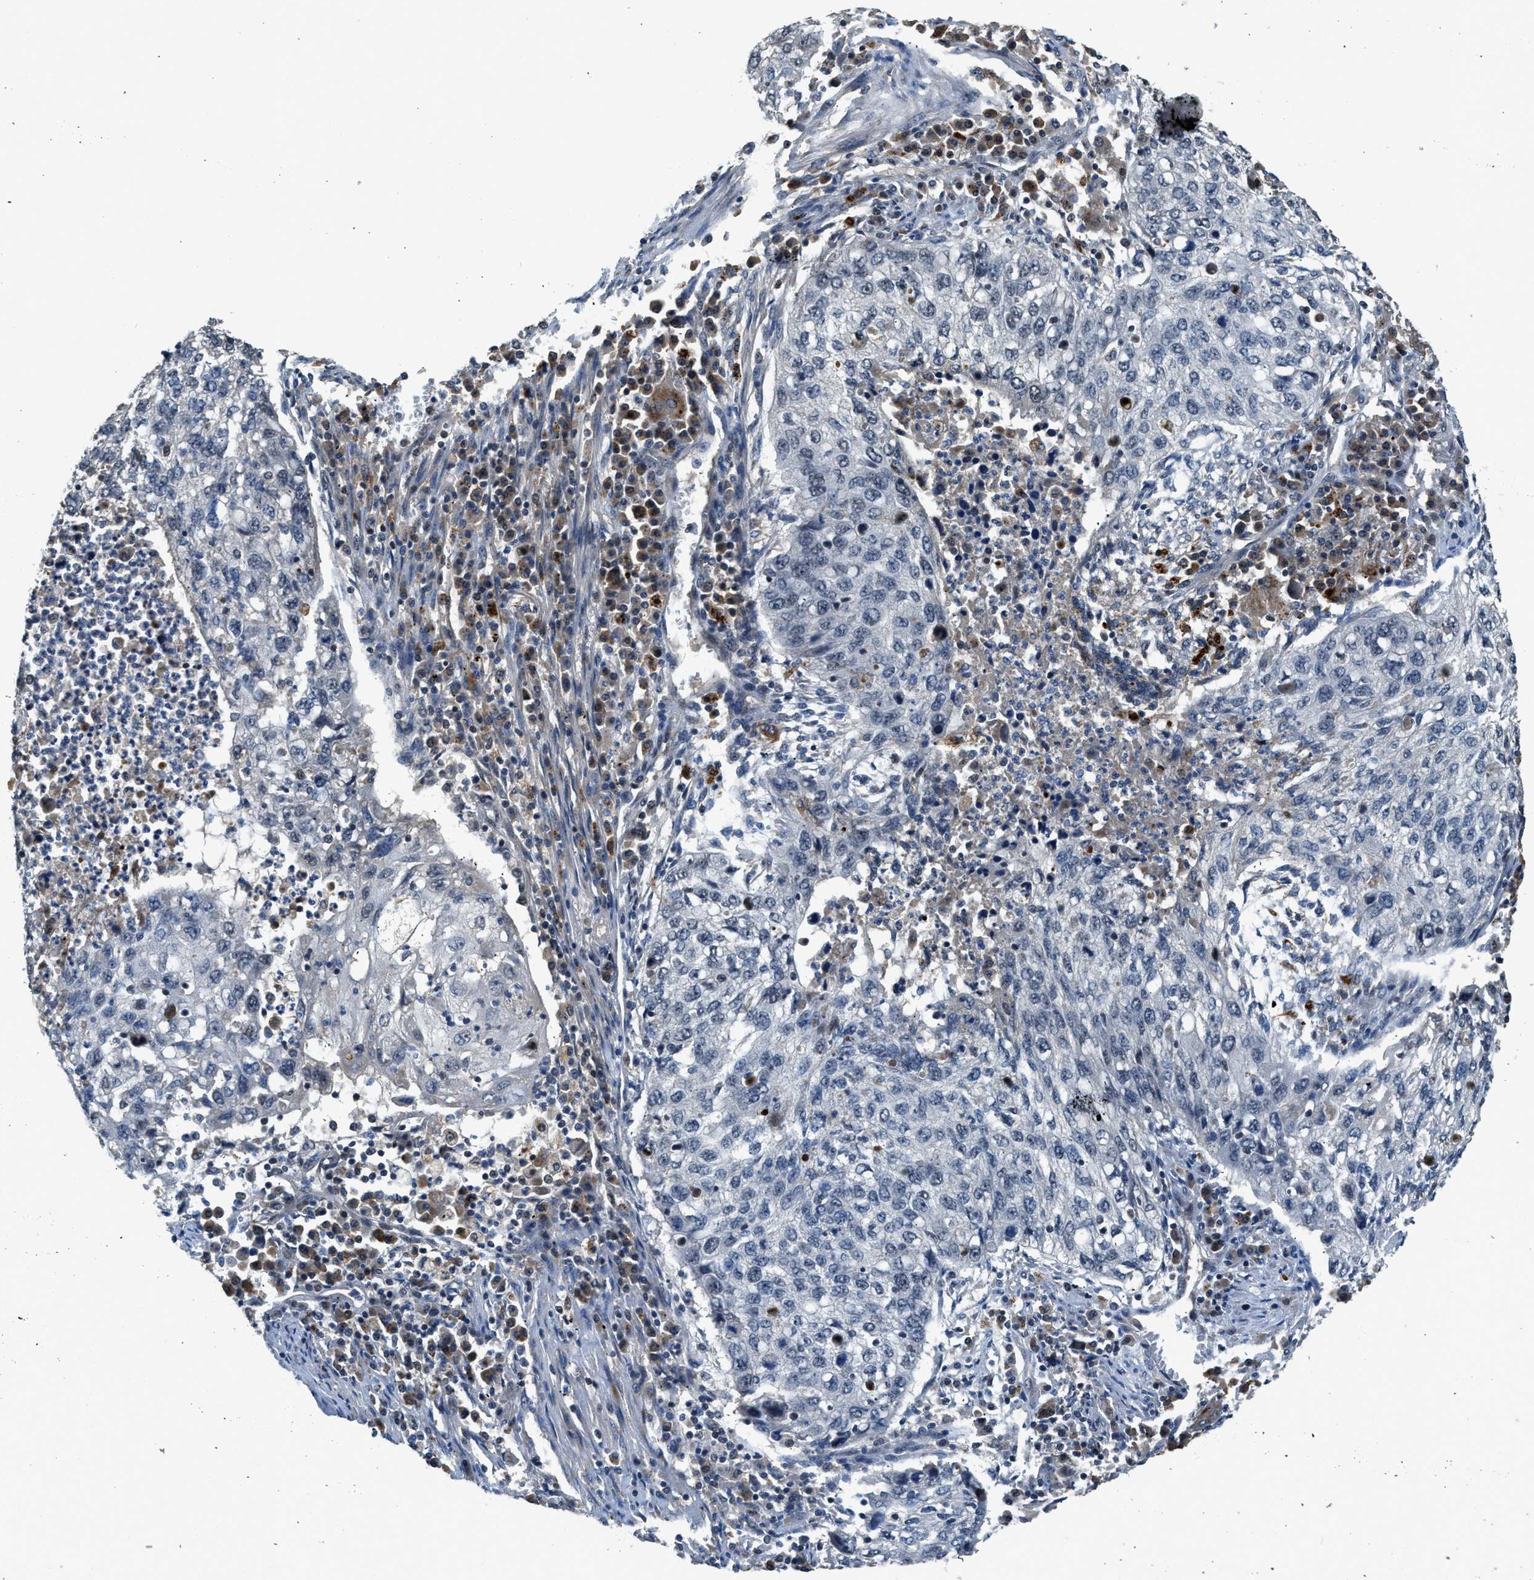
{"staining": {"intensity": "negative", "quantity": "none", "location": "none"}, "tissue": "lung cancer", "cell_type": "Tumor cells", "image_type": "cancer", "snomed": [{"axis": "morphology", "description": "Squamous cell carcinoma, NOS"}, {"axis": "topography", "description": "Lung"}], "caption": "Squamous cell carcinoma (lung) stained for a protein using IHC demonstrates no staining tumor cells.", "gene": "SLC15A4", "patient": {"sex": "female", "age": 63}}